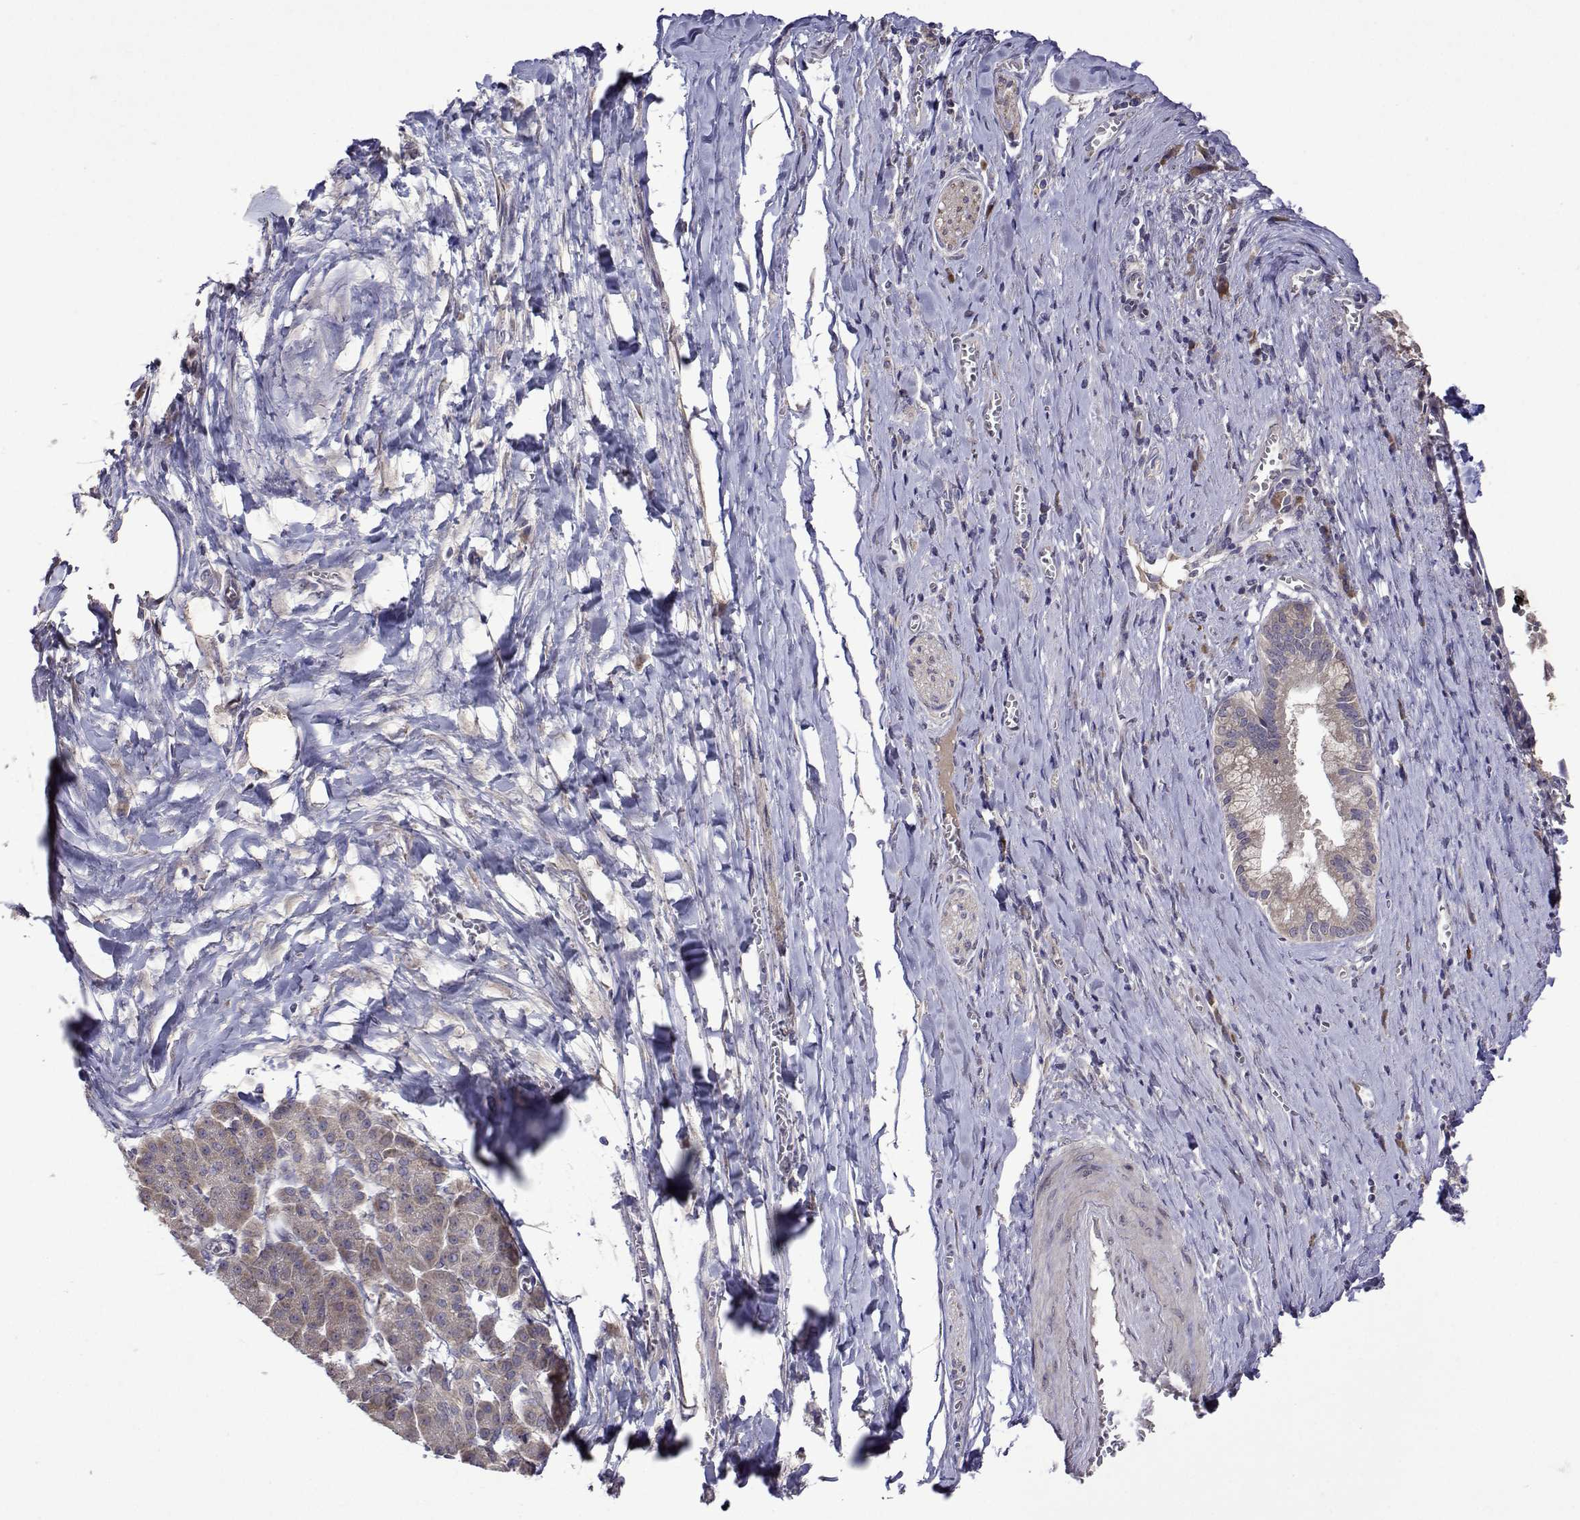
{"staining": {"intensity": "negative", "quantity": "none", "location": "none"}, "tissue": "pancreatic cancer", "cell_type": "Tumor cells", "image_type": "cancer", "snomed": [{"axis": "morphology", "description": "Normal tissue, NOS"}, {"axis": "morphology", "description": "Adenocarcinoma, NOS"}, {"axis": "topography", "description": "Lymph node"}, {"axis": "topography", "description": "Pancreas"}], "caption": "There is no significant staining in tumor cells of adenocarcinoma (pancreatic).", "gene": "TARBP2", "patient": {"sex": "female", "age": 58}}